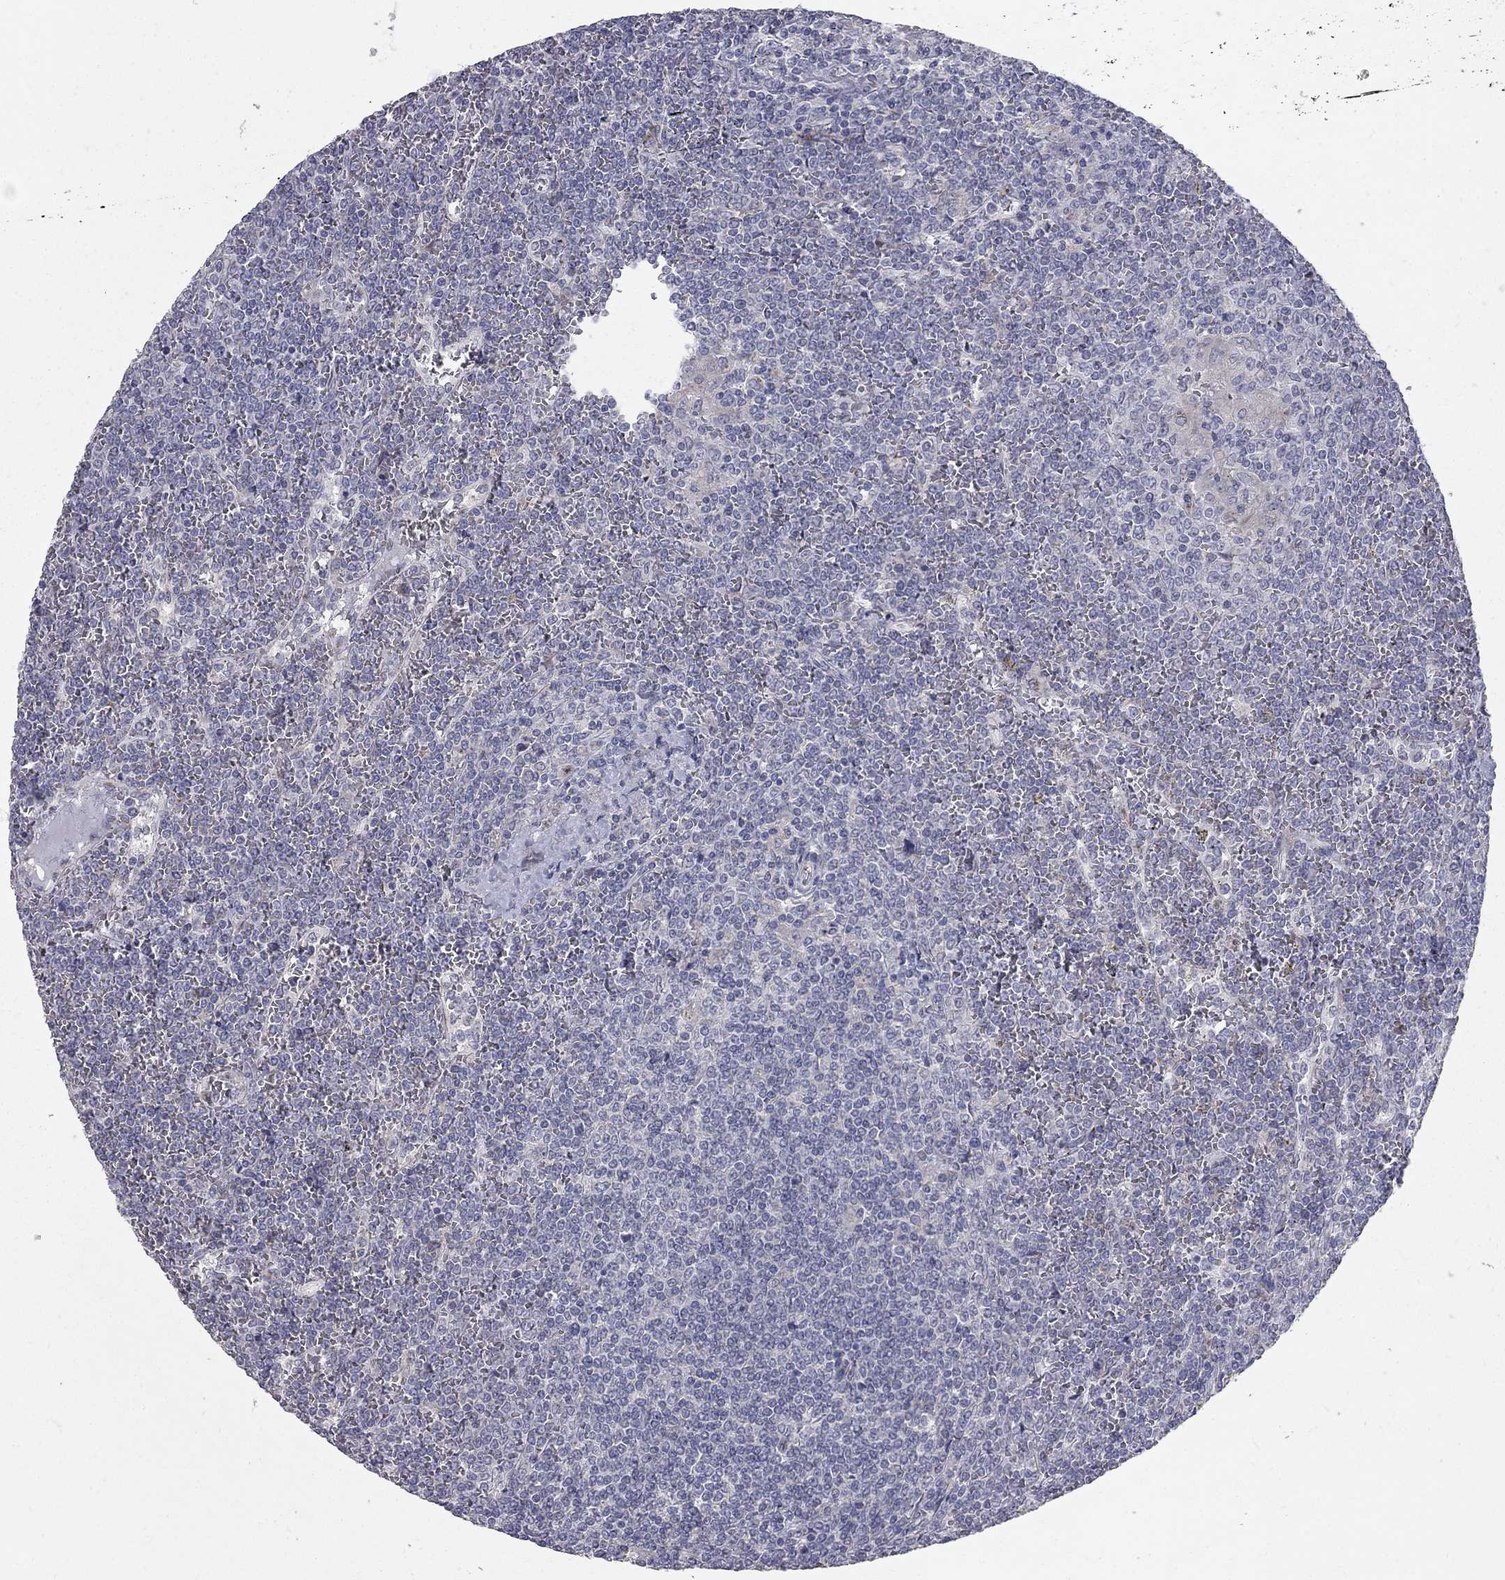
{"staining": {"intensity": "negative", "quantity": "none", "location": "none"}, "tissue": "lymphoma", "cell_type": "Tumor cells", "image_type": "cancer", "snomed": [{"axis": "morphology", "description": "Malignant lymphoma, non-Hodgkin's type, Low grade"}, {"axis": "topography", "description": "Spleen"}], "caption": "A high-resolution micrograph shows IHC staining of low-grade malignant lymphoma, non-Hodgkin's type, which reveals no significant staining in tumor cells.", "gene": "KIAA0319L", "patient": {"sex": "female", "age": 19}}